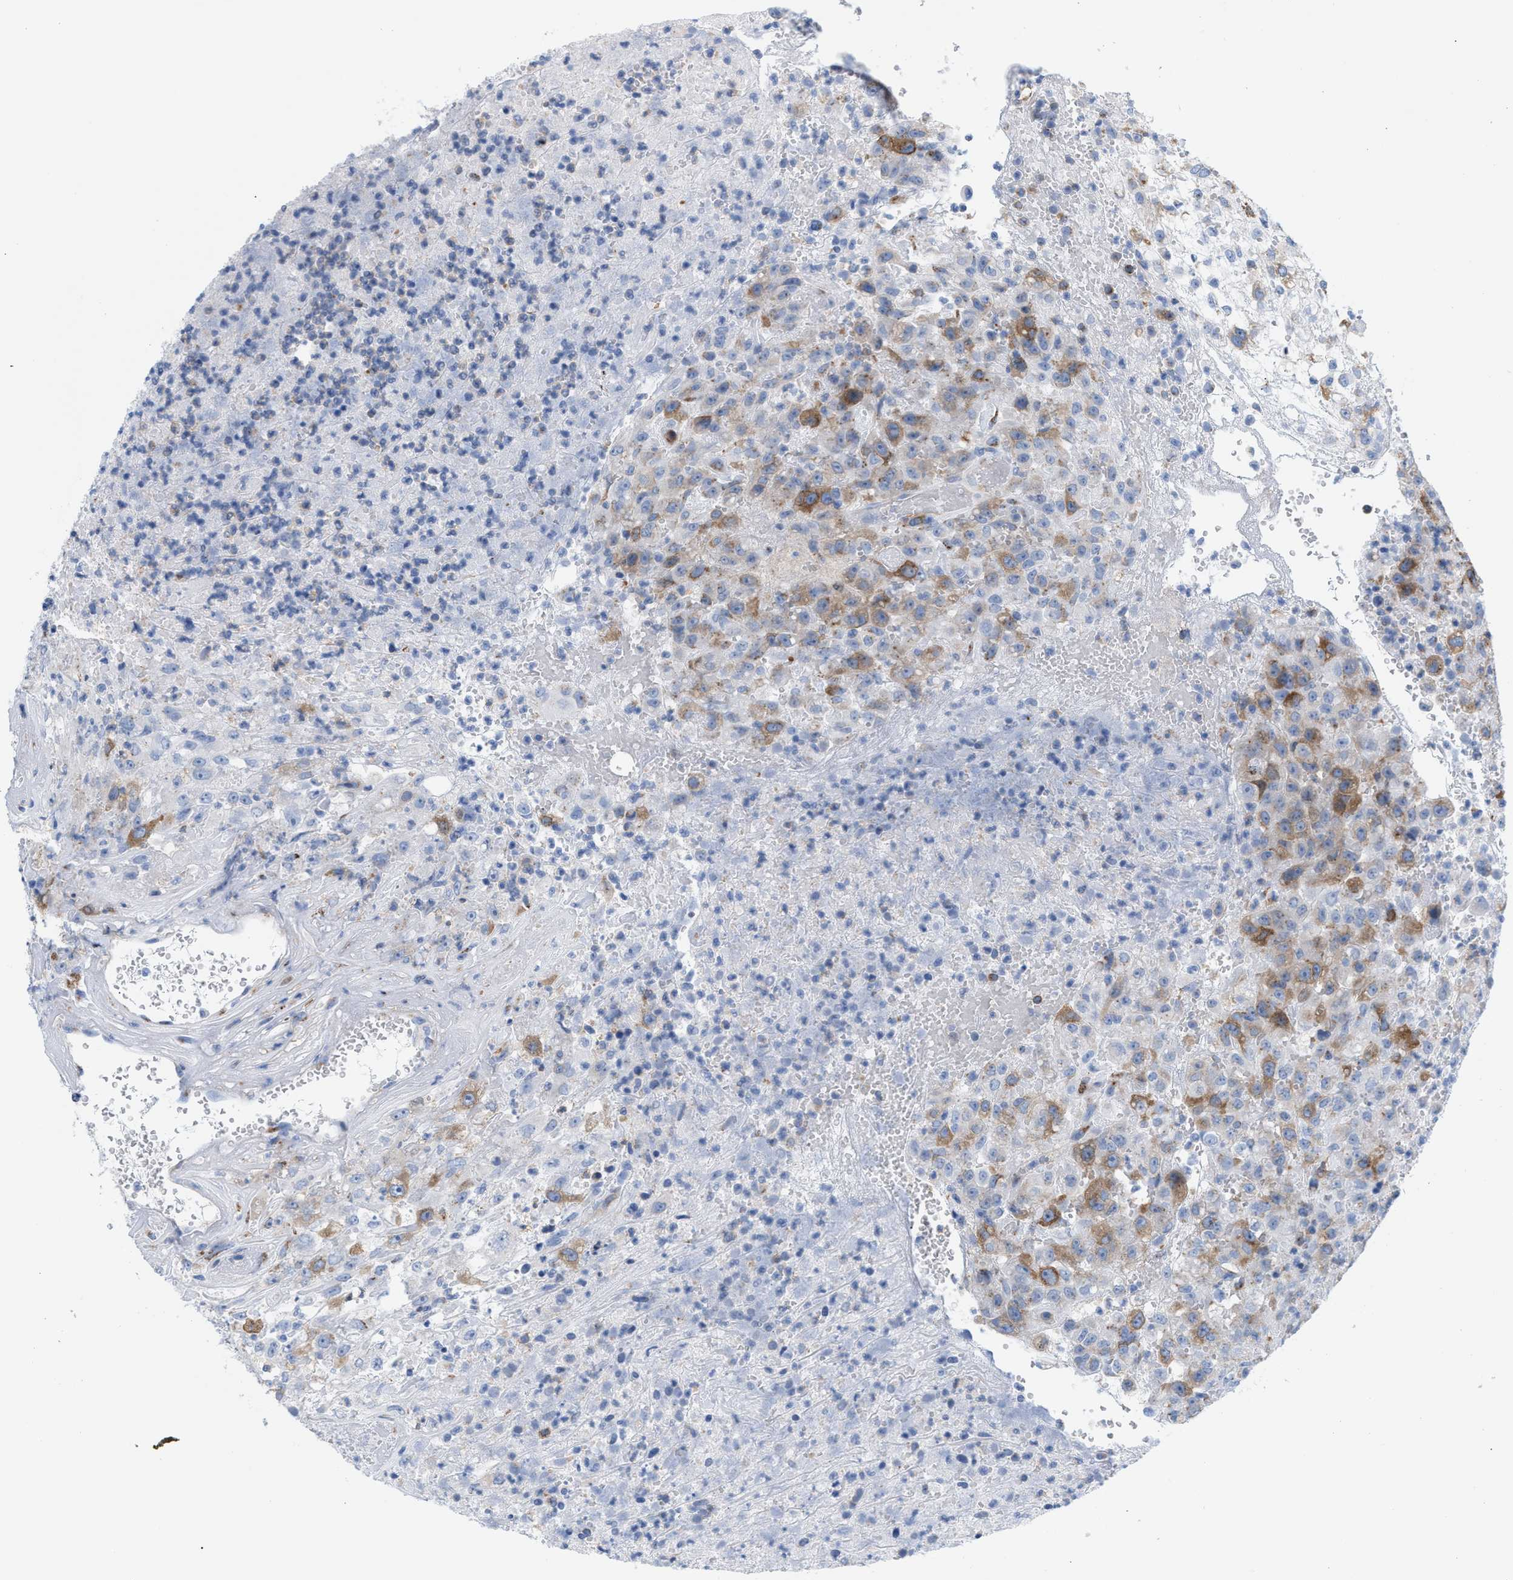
{"staining": {"intensity": "moderate", "quantity": "25%-75%", "location": "cytoplasmic/membranous"}, "tissue": "urothelial cancer", "cell_type": "Tumor cells", "image_type": "cancer", "snomed": [{"axis": "morphology", "description": "Urothelial carcinoma, High grade"}, {"axis": "topography", "description": "Urinary bladder"}], "caption": "Moderate cytoplasmic/membranous protein expression is seen in approximately 25%-75% of tumor cells in urothelial cancer.", "gene": "TACC3", "patient": {"sex": "male", "age": 46}}